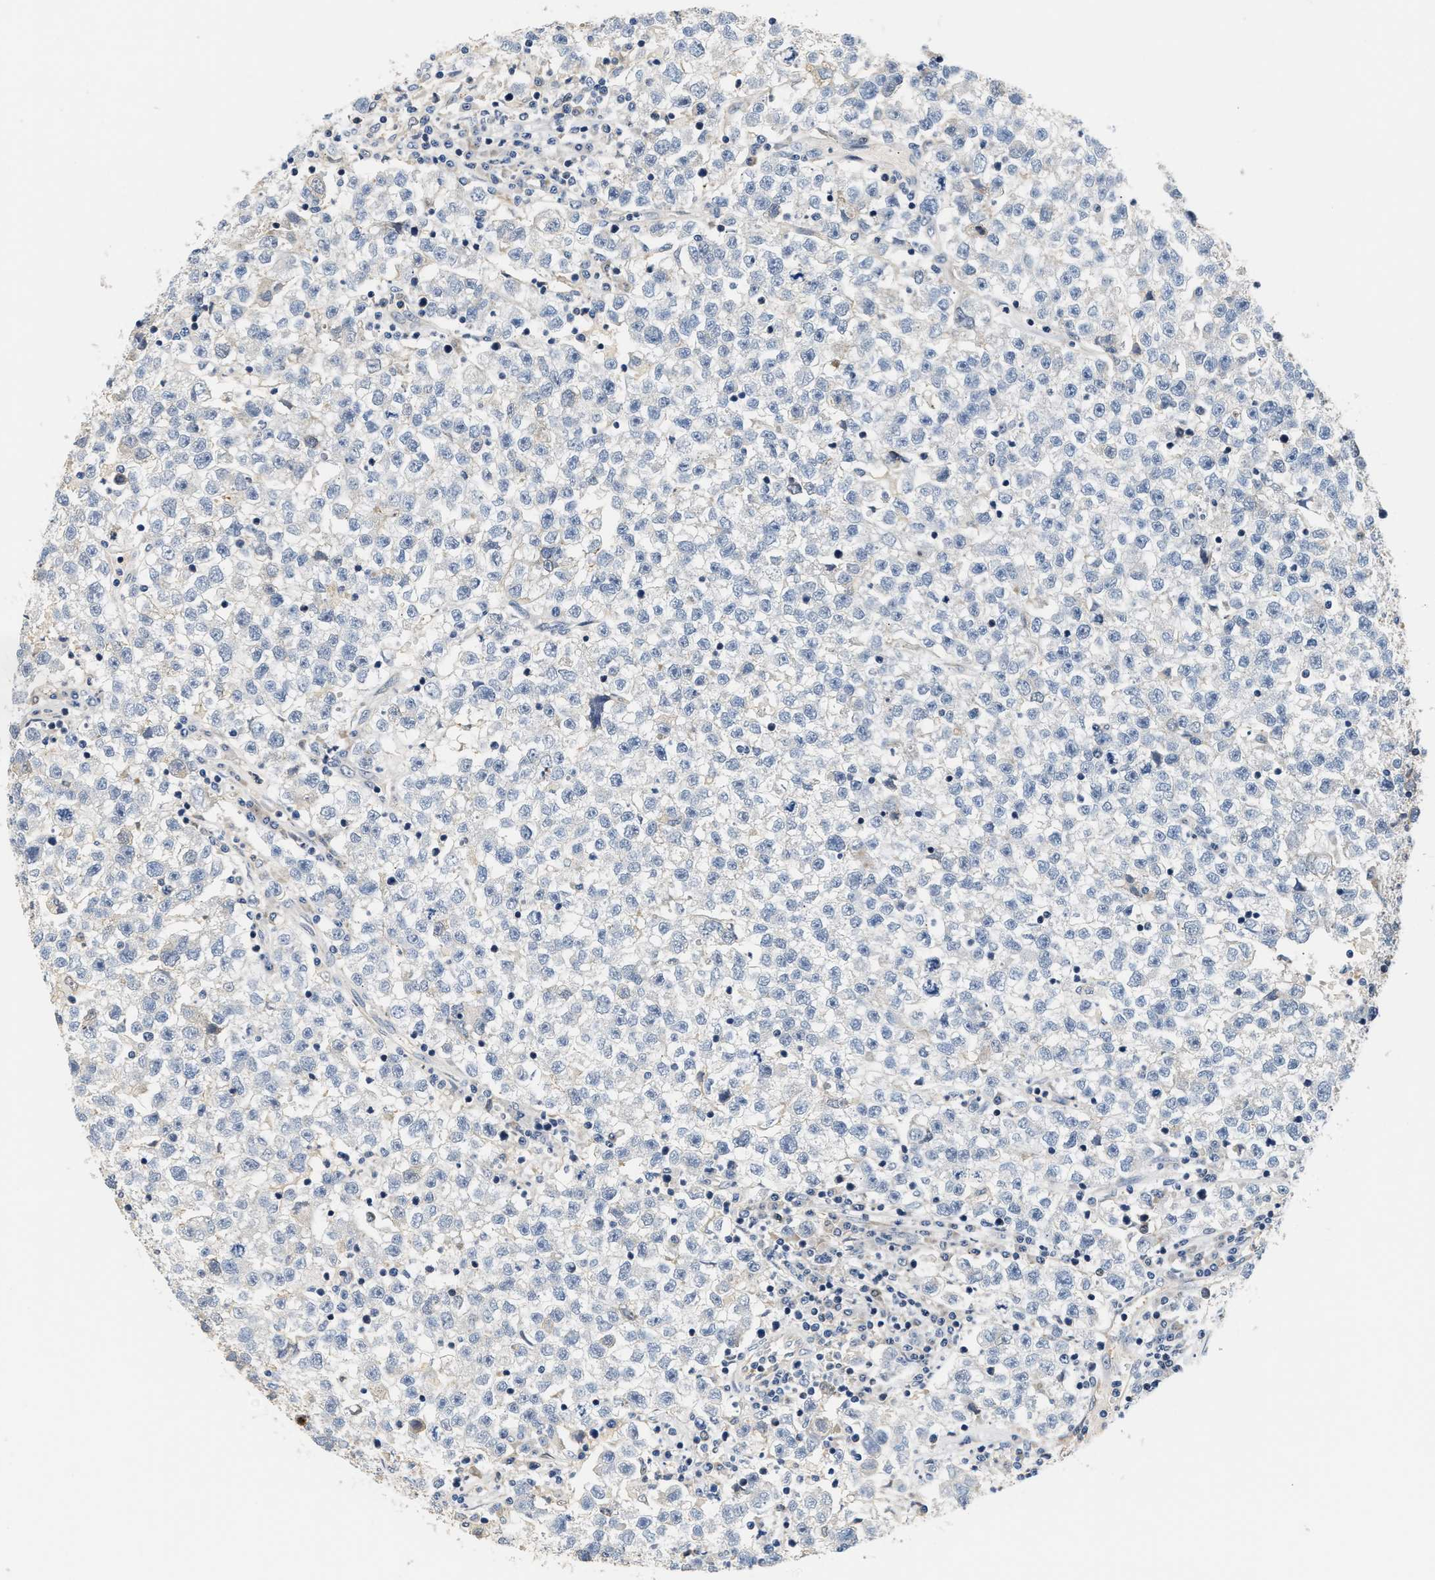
{"staining": {"intensity": "negative", "quantity": "none", "location": "none"}, "tissue": "testis cancer", "cell_type": "Tumor cells", "image_type": "cancer", "snomed": [{"axis": "morphology", "description": "Seminoma, NOS"}, {"axis": "topography", "description": "Testis"}], "caption": "Tumor cells show no significant expression in seminoma (testis).", "gene": "TNIP2", "patient": {"sex": "male", "age": 22}}